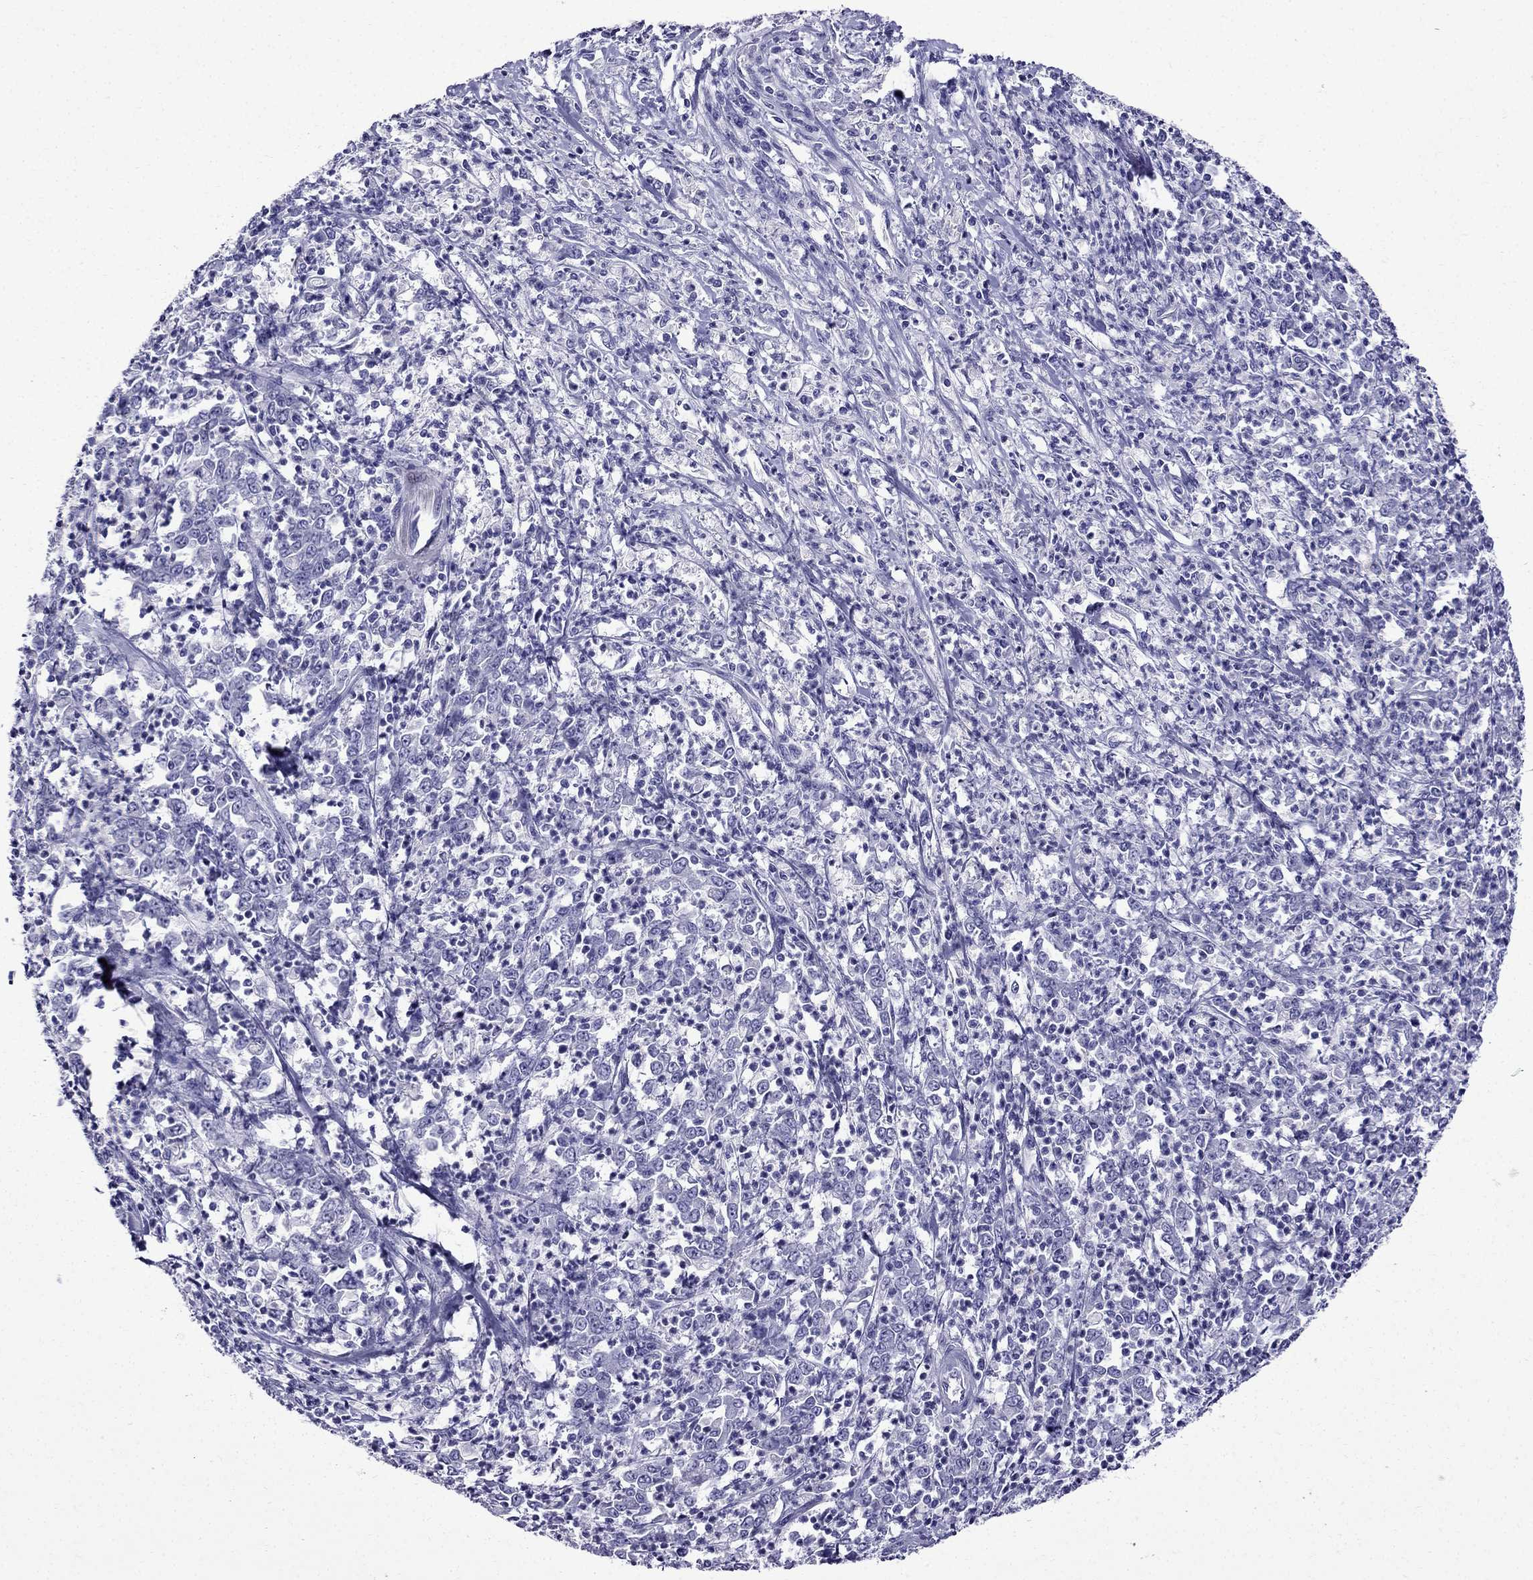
{"staining": {"intensity": "negative", "quantity": "none", "location": "none"}, "tissue": "stomach cancer", "cell_type": "Tumor cells", "image_type": "cancer", "snomed": [{"axis": "morphology", "description": "Adenocarcinoma, NOS"}, {"axis": "topography", "description": "Stomach, lower"}], "caption": "Tumor cells are negative for protein expression in human stomach cancer.", "gene": "ERC2", "patient": {"sex": "female", "age": 71}}